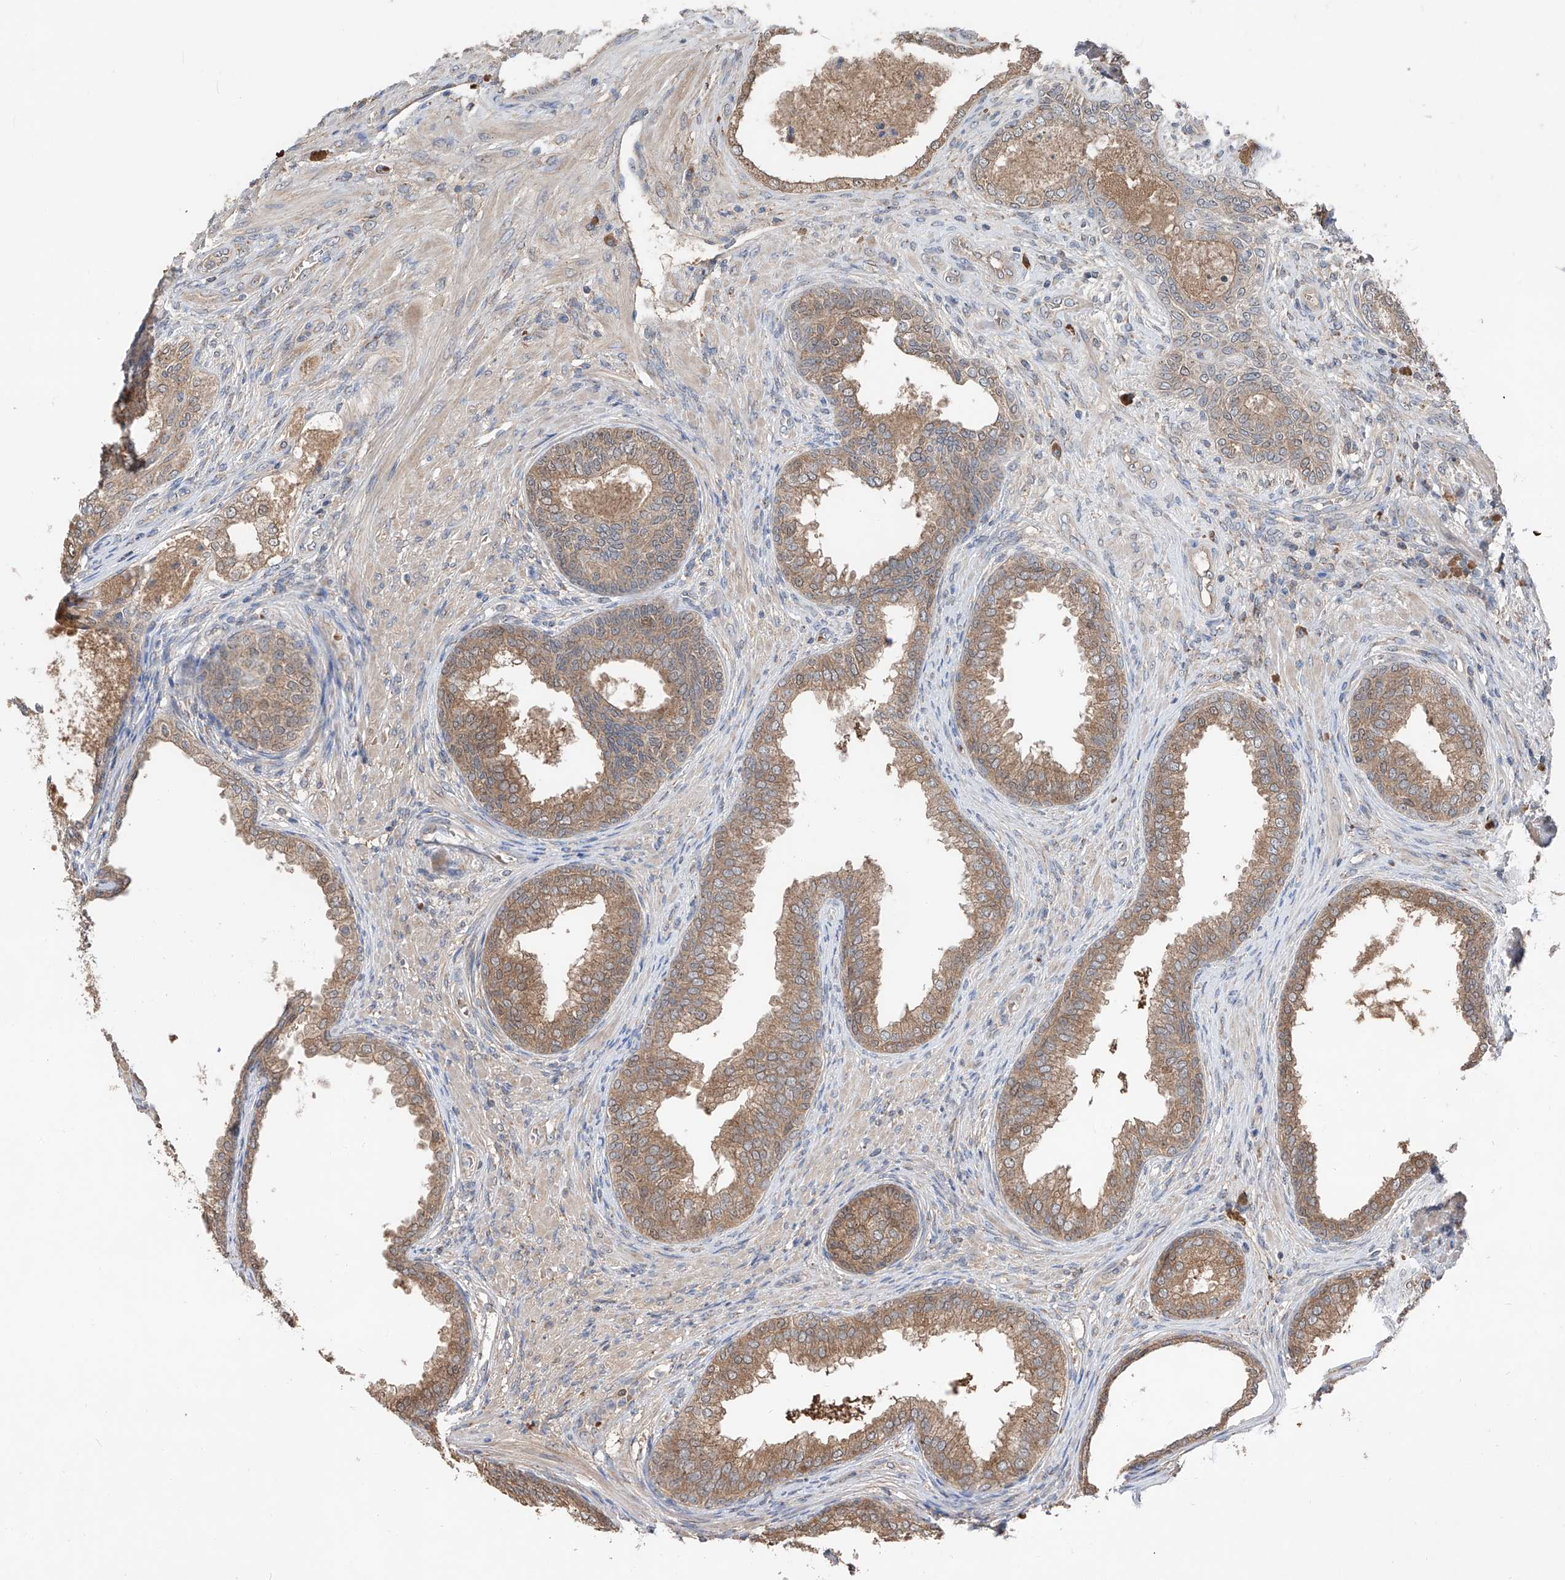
{"staining": {"intensity": "moderate", "quantity": ">75%", "location": "cytoplasmic/membranous"}, "tissue": "prostate", "cell_type": "Glandular cells", "image_type": "normal", "snomed": [{"axis": "morphology", "description": "Normal tissue, NOS"}, {"axis": "topography", "description": "Prostate"}], "caption": "Immunohistochemistry (IHC) micrograph of unremarkable prostate: prostate stained using IHC reveals medium levels of moderate protein expression localized specifically in the cytoplasmic/membranous of glandular cells, appearing as a cytoplasmic/membranous brown color.", "gene": "EDN1", "patient": {"sex": "male", "age": 76}}